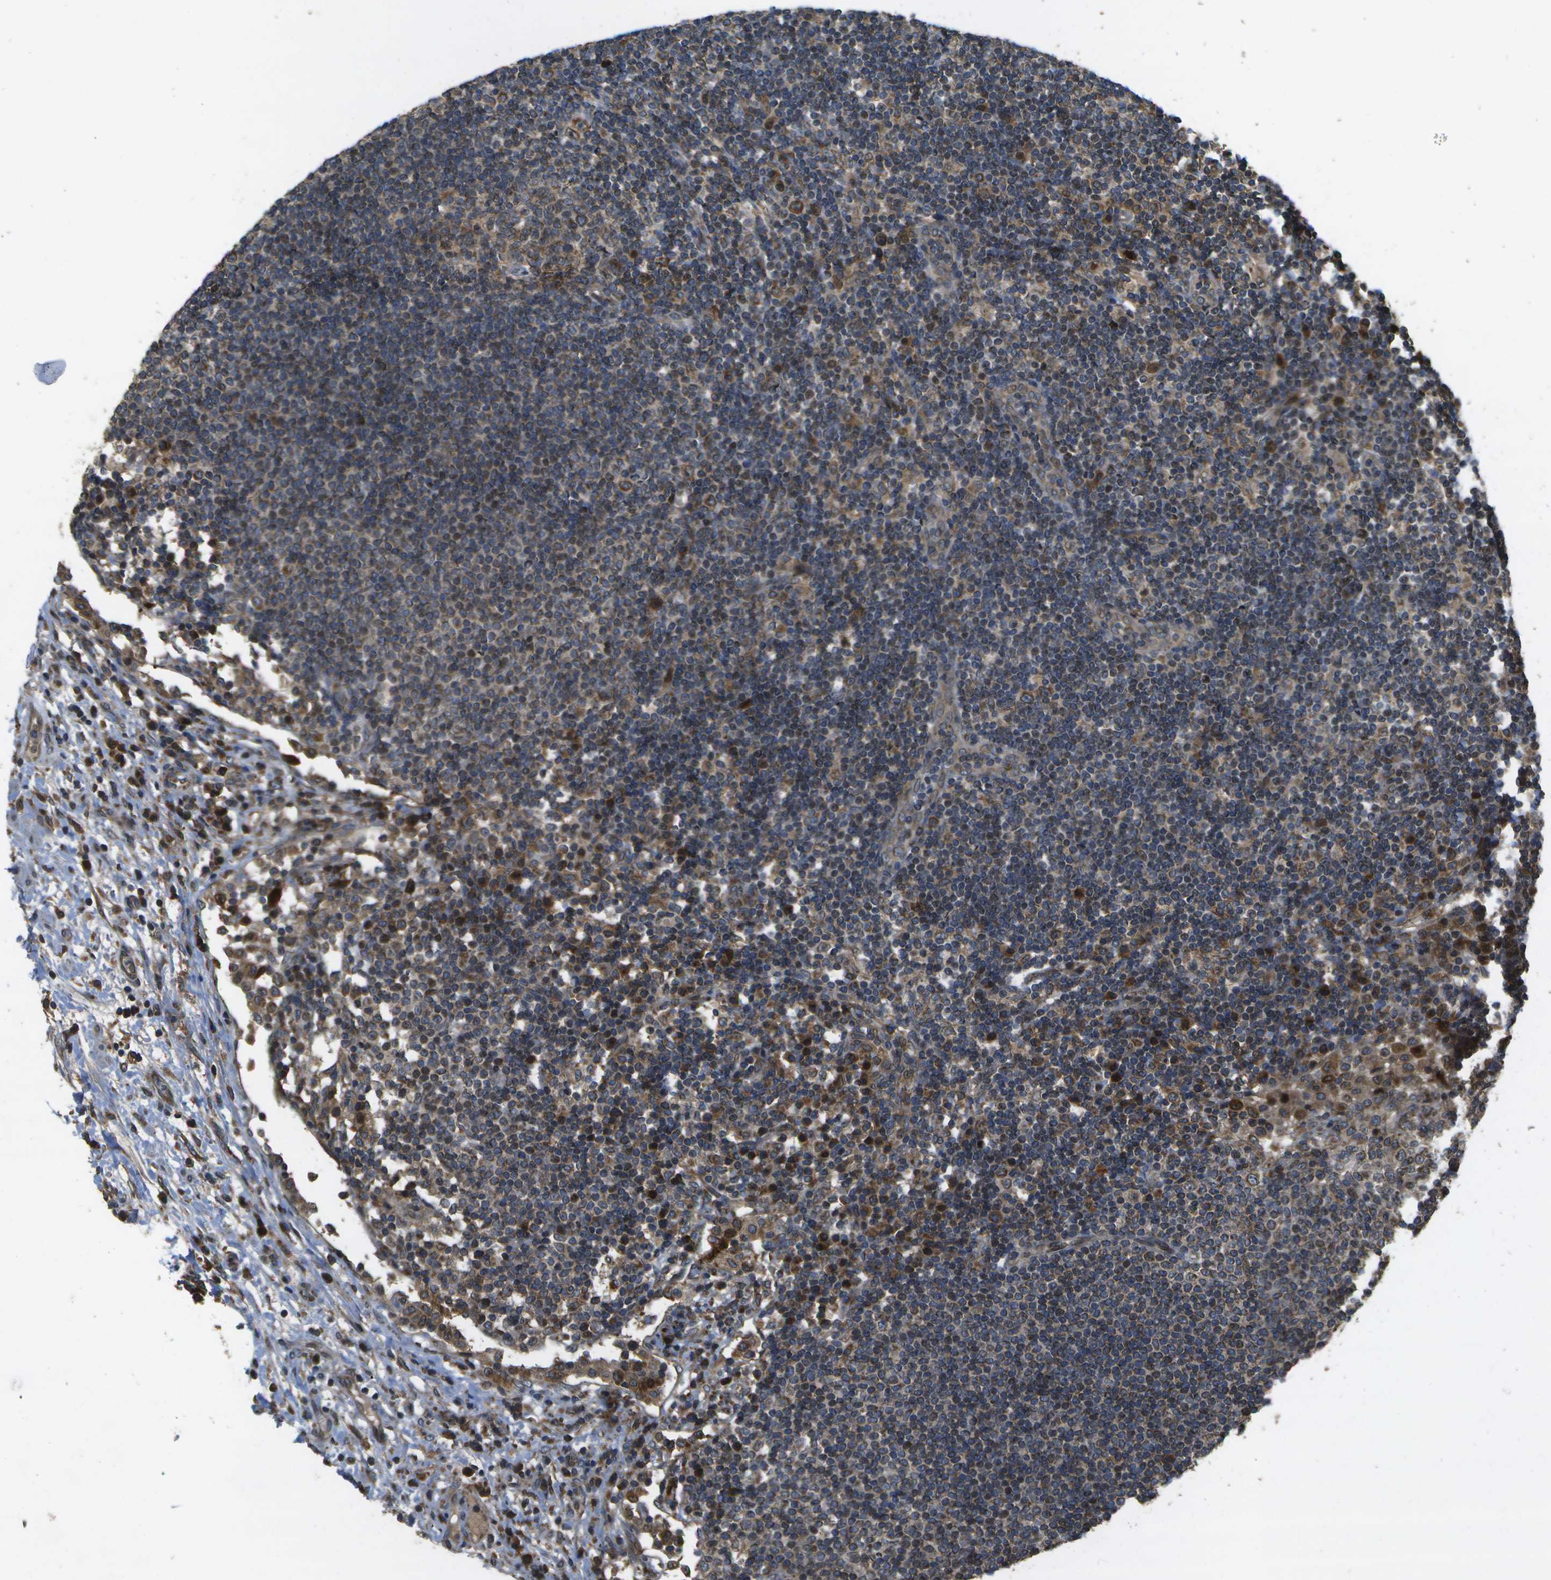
{"staining": {"intensity": "moderate", "quantity": ">75%", "location": "cytoplasmic/membranous"}, "tissue": "lymph node", "cell_type": "Germinal center cells", "image_type": "normal", "snomed": [{"axis": "morphology", "description": "Normal tissue, NOS"}, {"axis": "topography", "description": "Lymph node"}], "caption": "Immunohistochemical staining of benign lymph node shows medium levels of moderate cytoplasmic/membranous positivity in approximately >75% of germinal center cells.", "gene": "HFE", "patient": {"sex": "female", "age": 53}}